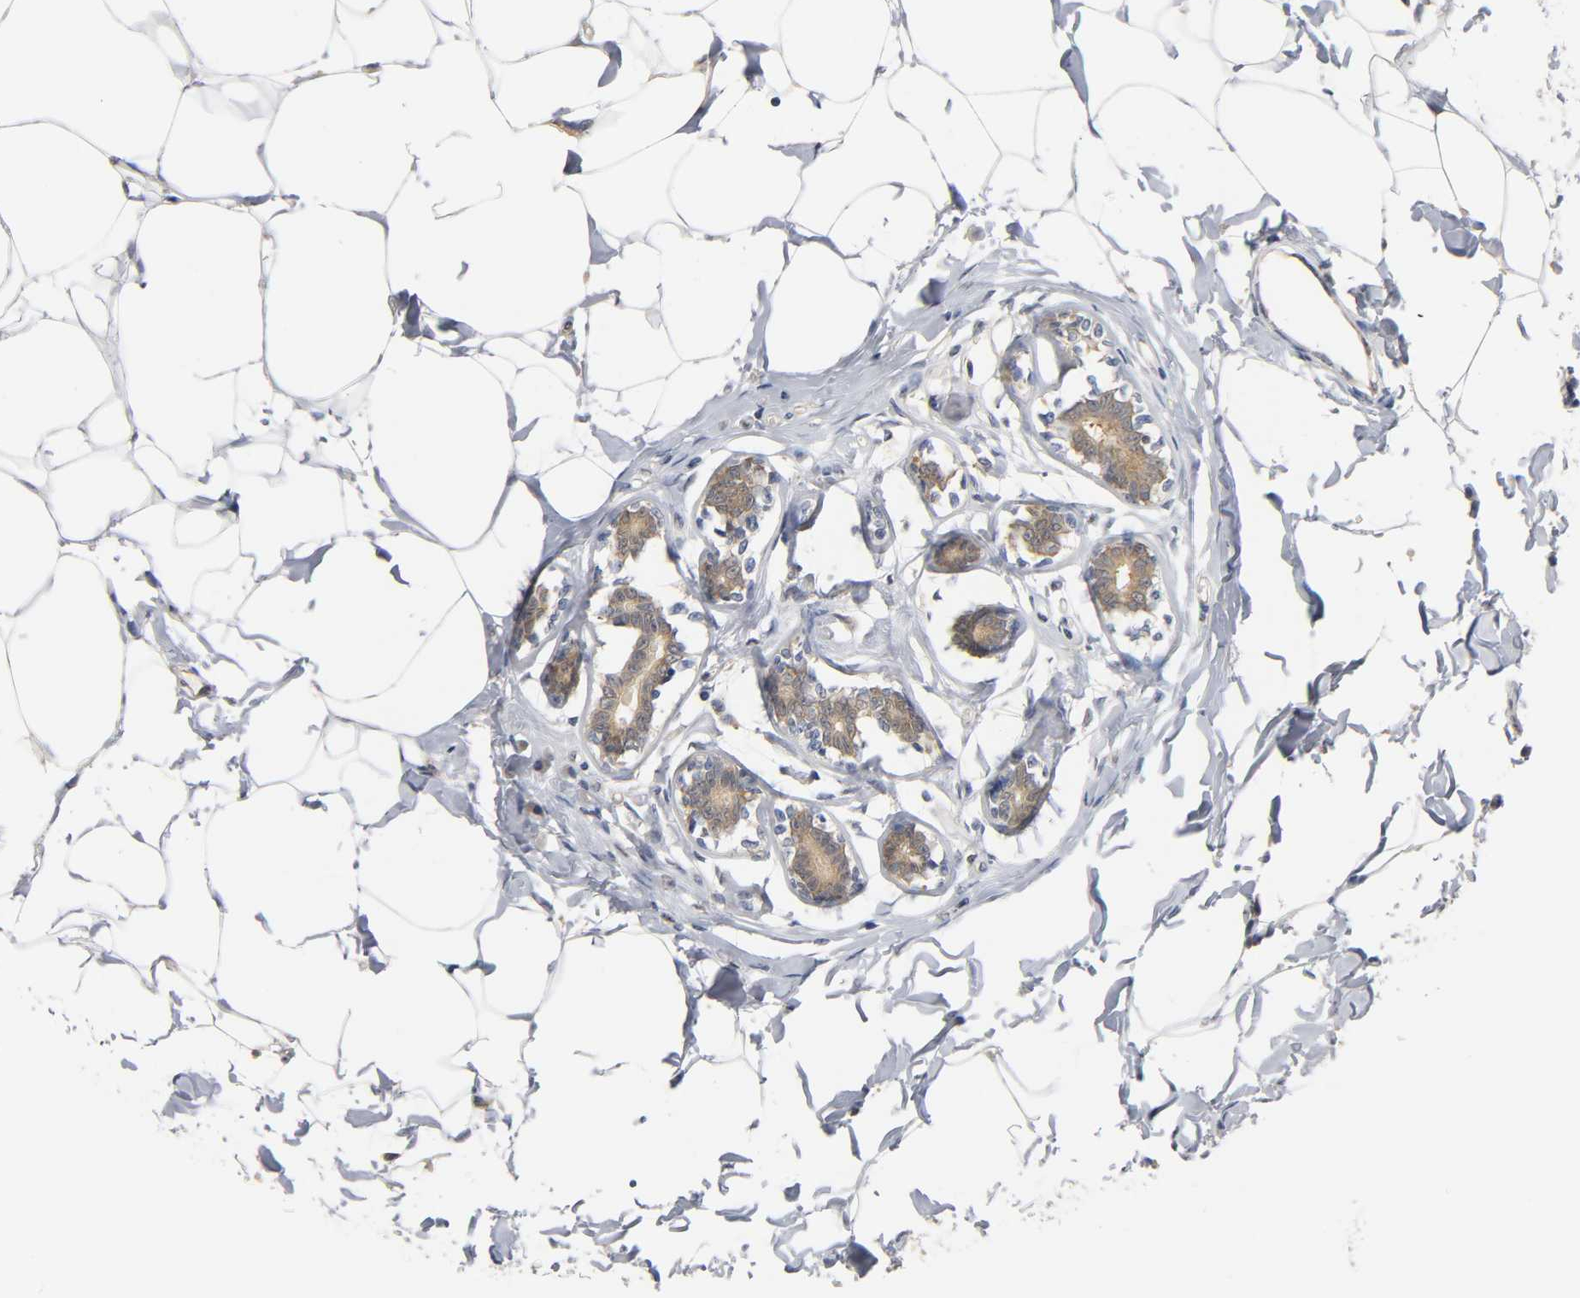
{"staining": {"intensity": "moderate", "quantity": ">75%", "location": "cytoplasmic/membranous"}, "tissue": "breast cancer", "cell_type": "Tumor cells", "image_type": "cancer", "snomed": [{"axis": "morphology", "description": "Normal tissue, NOS"}, {"axis": "morphology", "description": "Duct carcinoma"}, {"axis": "topography", "description": "Breast"}], "caption": "Protein staining of invasive ductal carcinoma (breast) tissue exhibits moderate cytoplasmic/membranous staining in approximately >75% of tumor cells.", "gene": "FYN", "patient": {"sex": "female", "age": 50}}